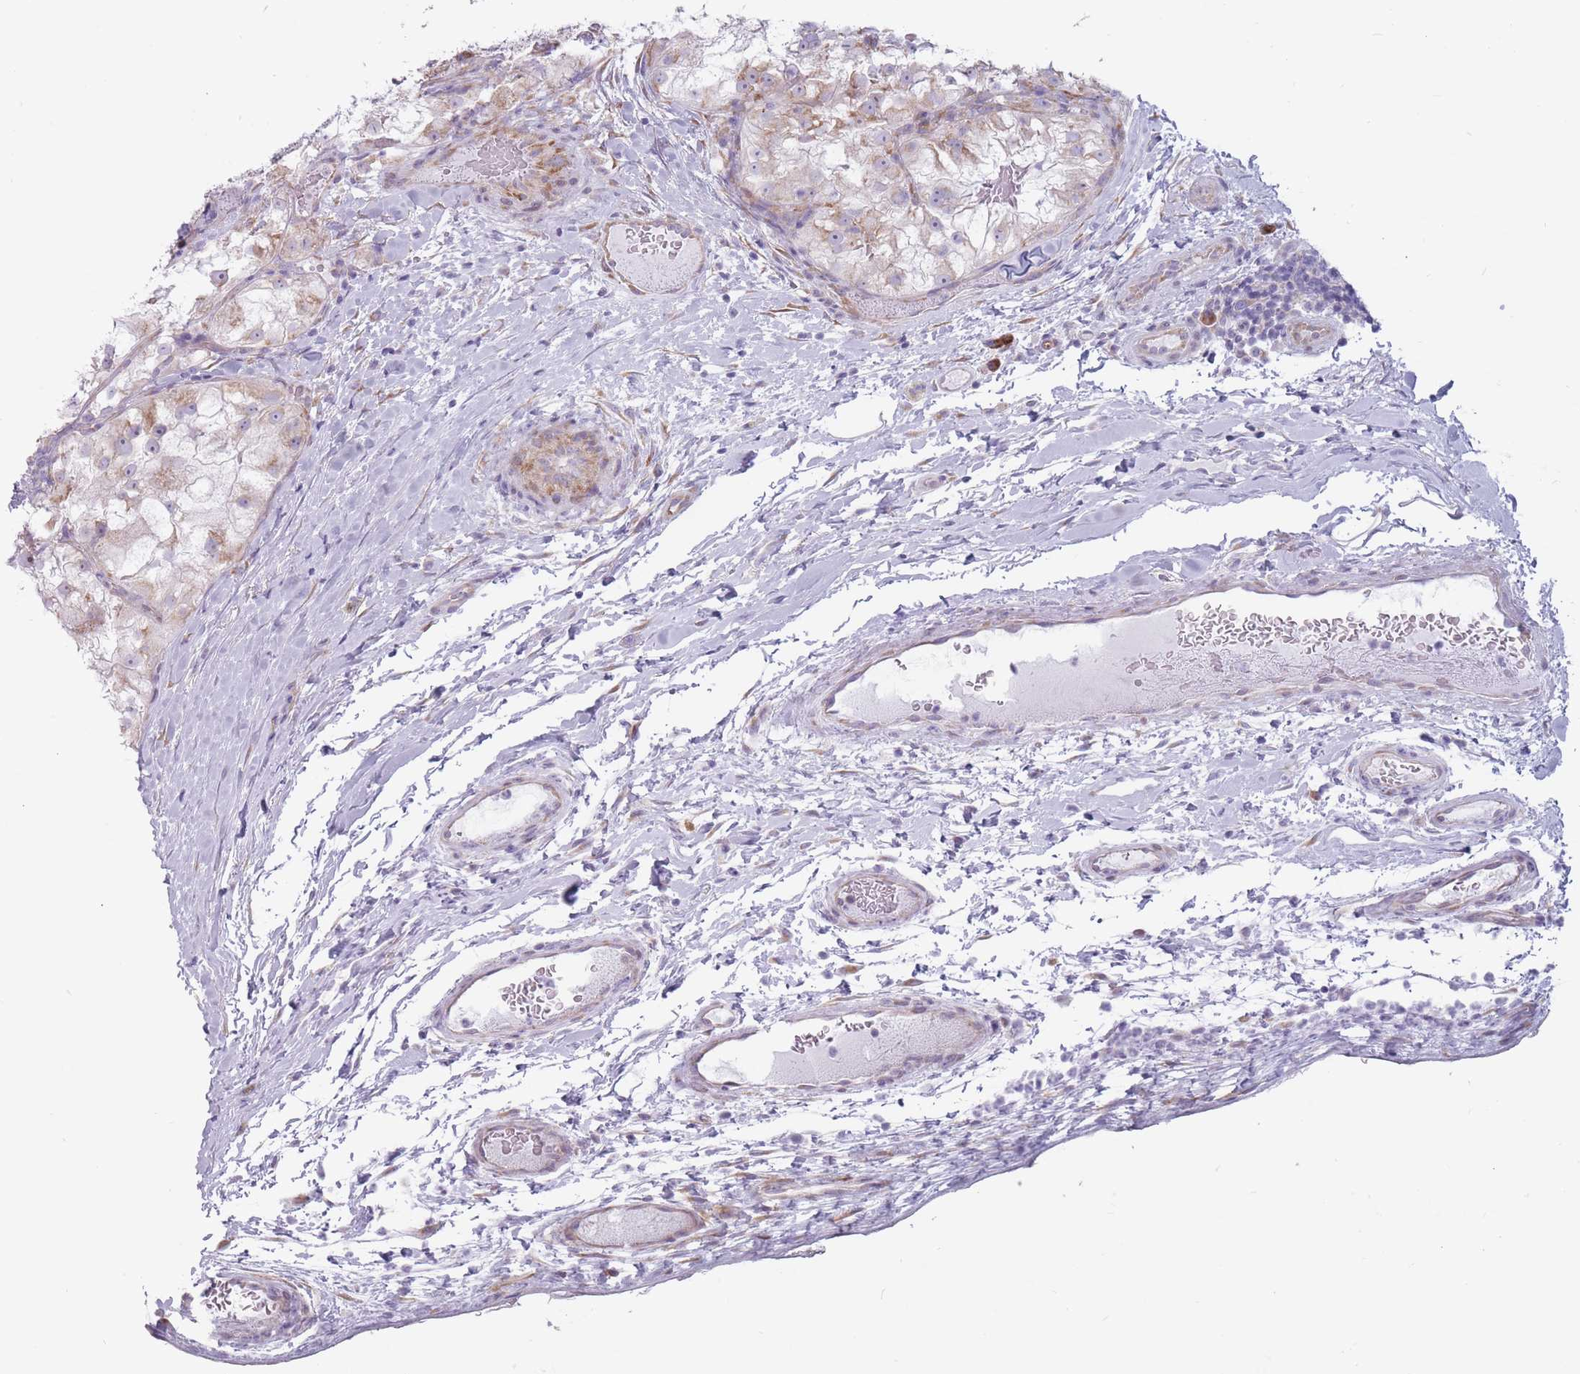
{"staining": {"intensity": "weak", "quantity": "<25%", "location": "cytoplasmic/membranous"}, "tissue": "renal cancer", "cell_type": "Tumor cells", "image_type": "cancer", "snomed": [{"axis": "morphology", "description": "Adenocarcinoma, NOS"}, {"axis": "topography", "description": "Kidney"}], "caption": "A histopathology image of human renal cancer is negative for staining in tumor cells.", "gene": "RPL18", "patient": {"sex": "female", "age": 72}}